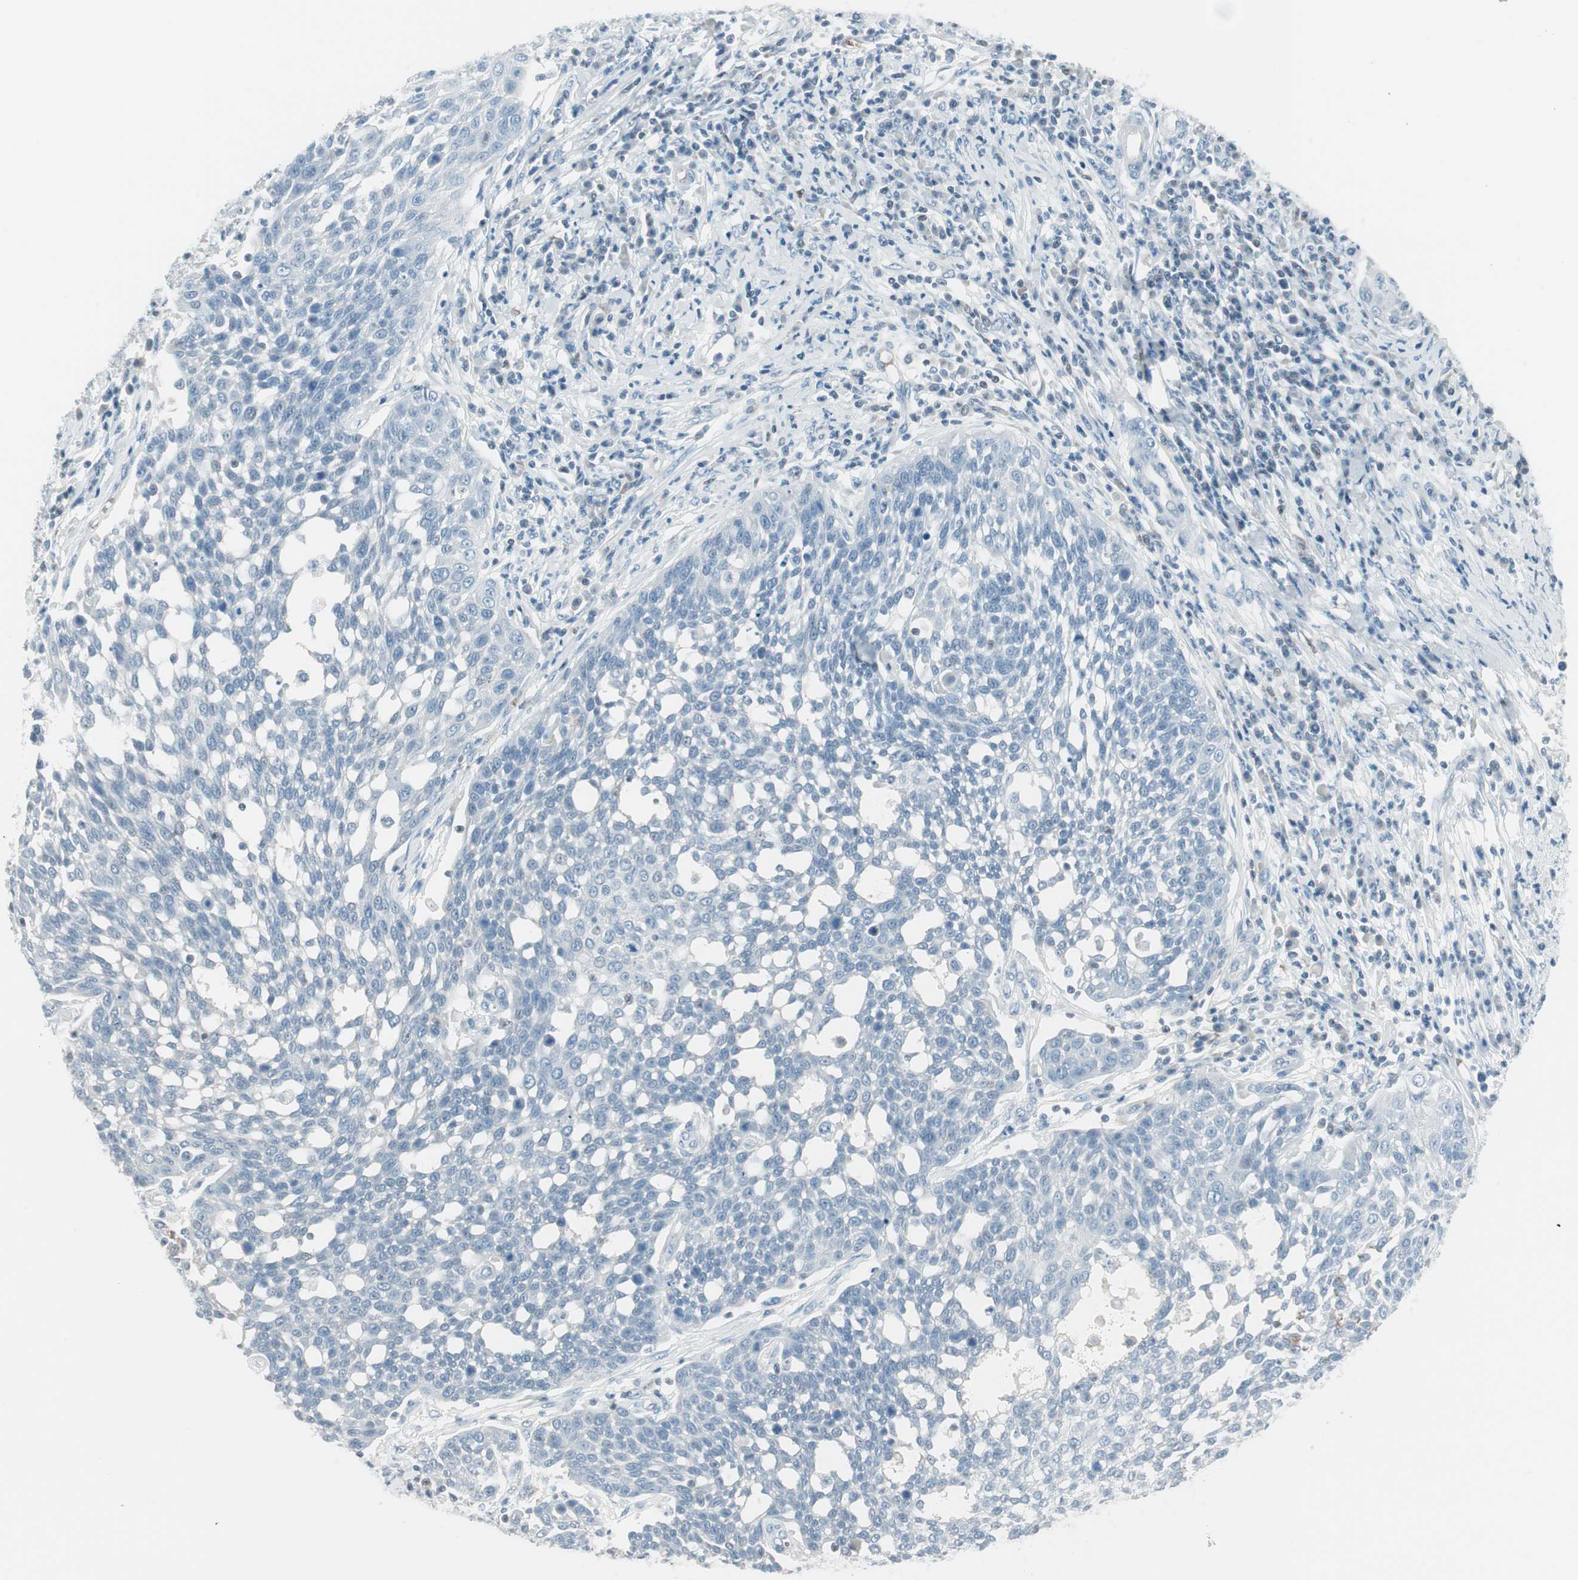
{"staining": {"intensity": "negative", "quantity": "none", "location": "none"}, "tissue": "cervical cancer", "cell_type": "Tumor cells", "image_type": "cancer", "snomed": [{"axis": "morphology", "description": "Squamous cell carcinoma, NOS"}, {"axis": "topography", "description": "Cervix"}], "caption": "An image of cervical squamous cell carcinoma stained for a protein reveals no brown staining in tumor cells.", "gene": "MAP4K1", "patient": {"sex": "female", "age": 34}}